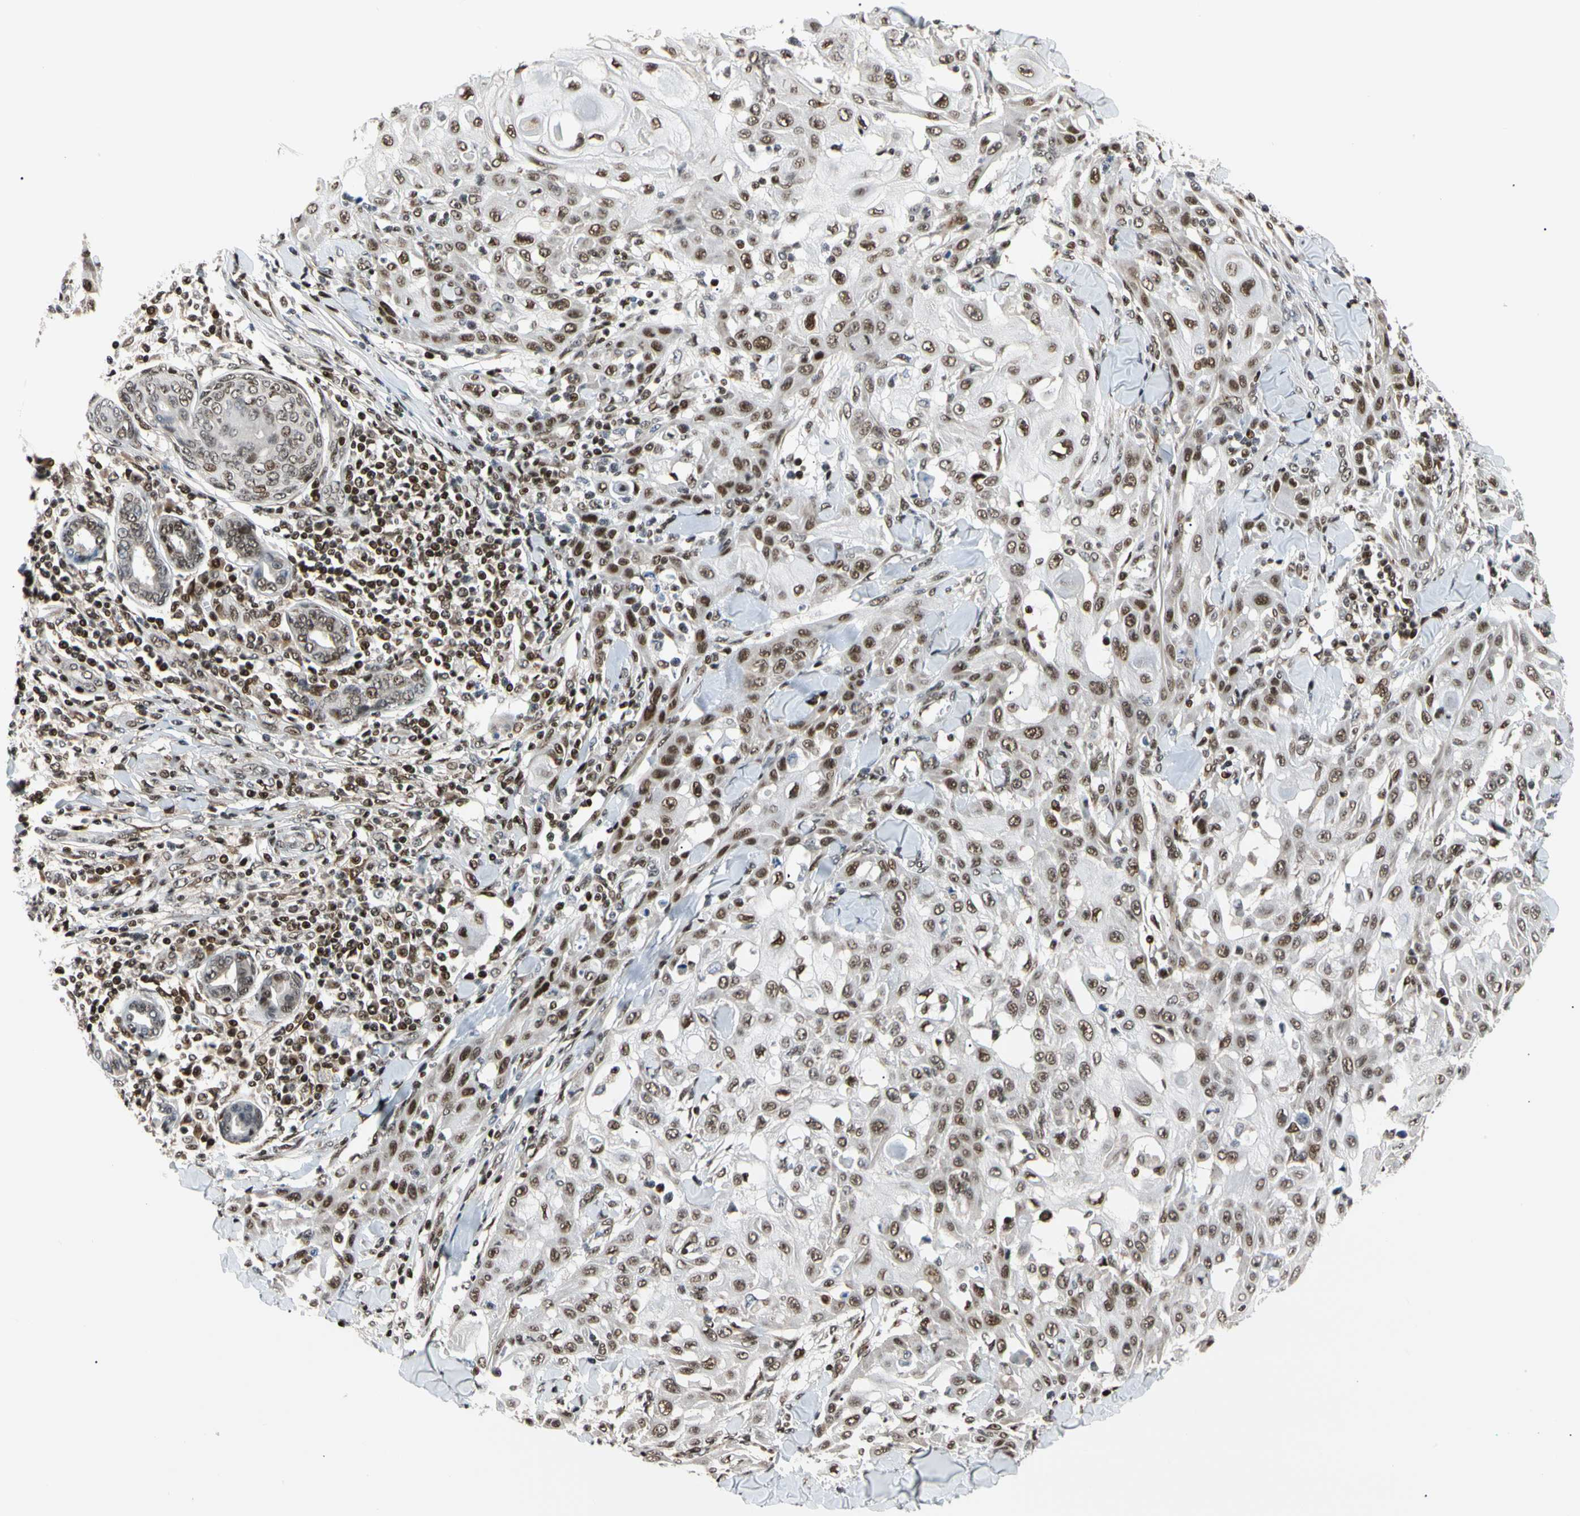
{"staining": {"intensity": "moderate", "quantity": ">75%", "location": "nuclear"}, "tissue": "skin cancer", "cell_type": "Tumor cells", "image_type": "cancer", "snomed": [{"axis": "morphology", "description": "Squamous cell carcinoma, NOS"}, {"axis": "topography", "description": "Skin"}], "caption": "Immunohistochemistry (IHC) (DAB) staining of human skin cancer (squamous cell carcinoma) displays moderate nuclear protein staining in approximately >75% of tumor cells.", "gene": "E2F1", "patient": {"sex": "male", "age": 24}}